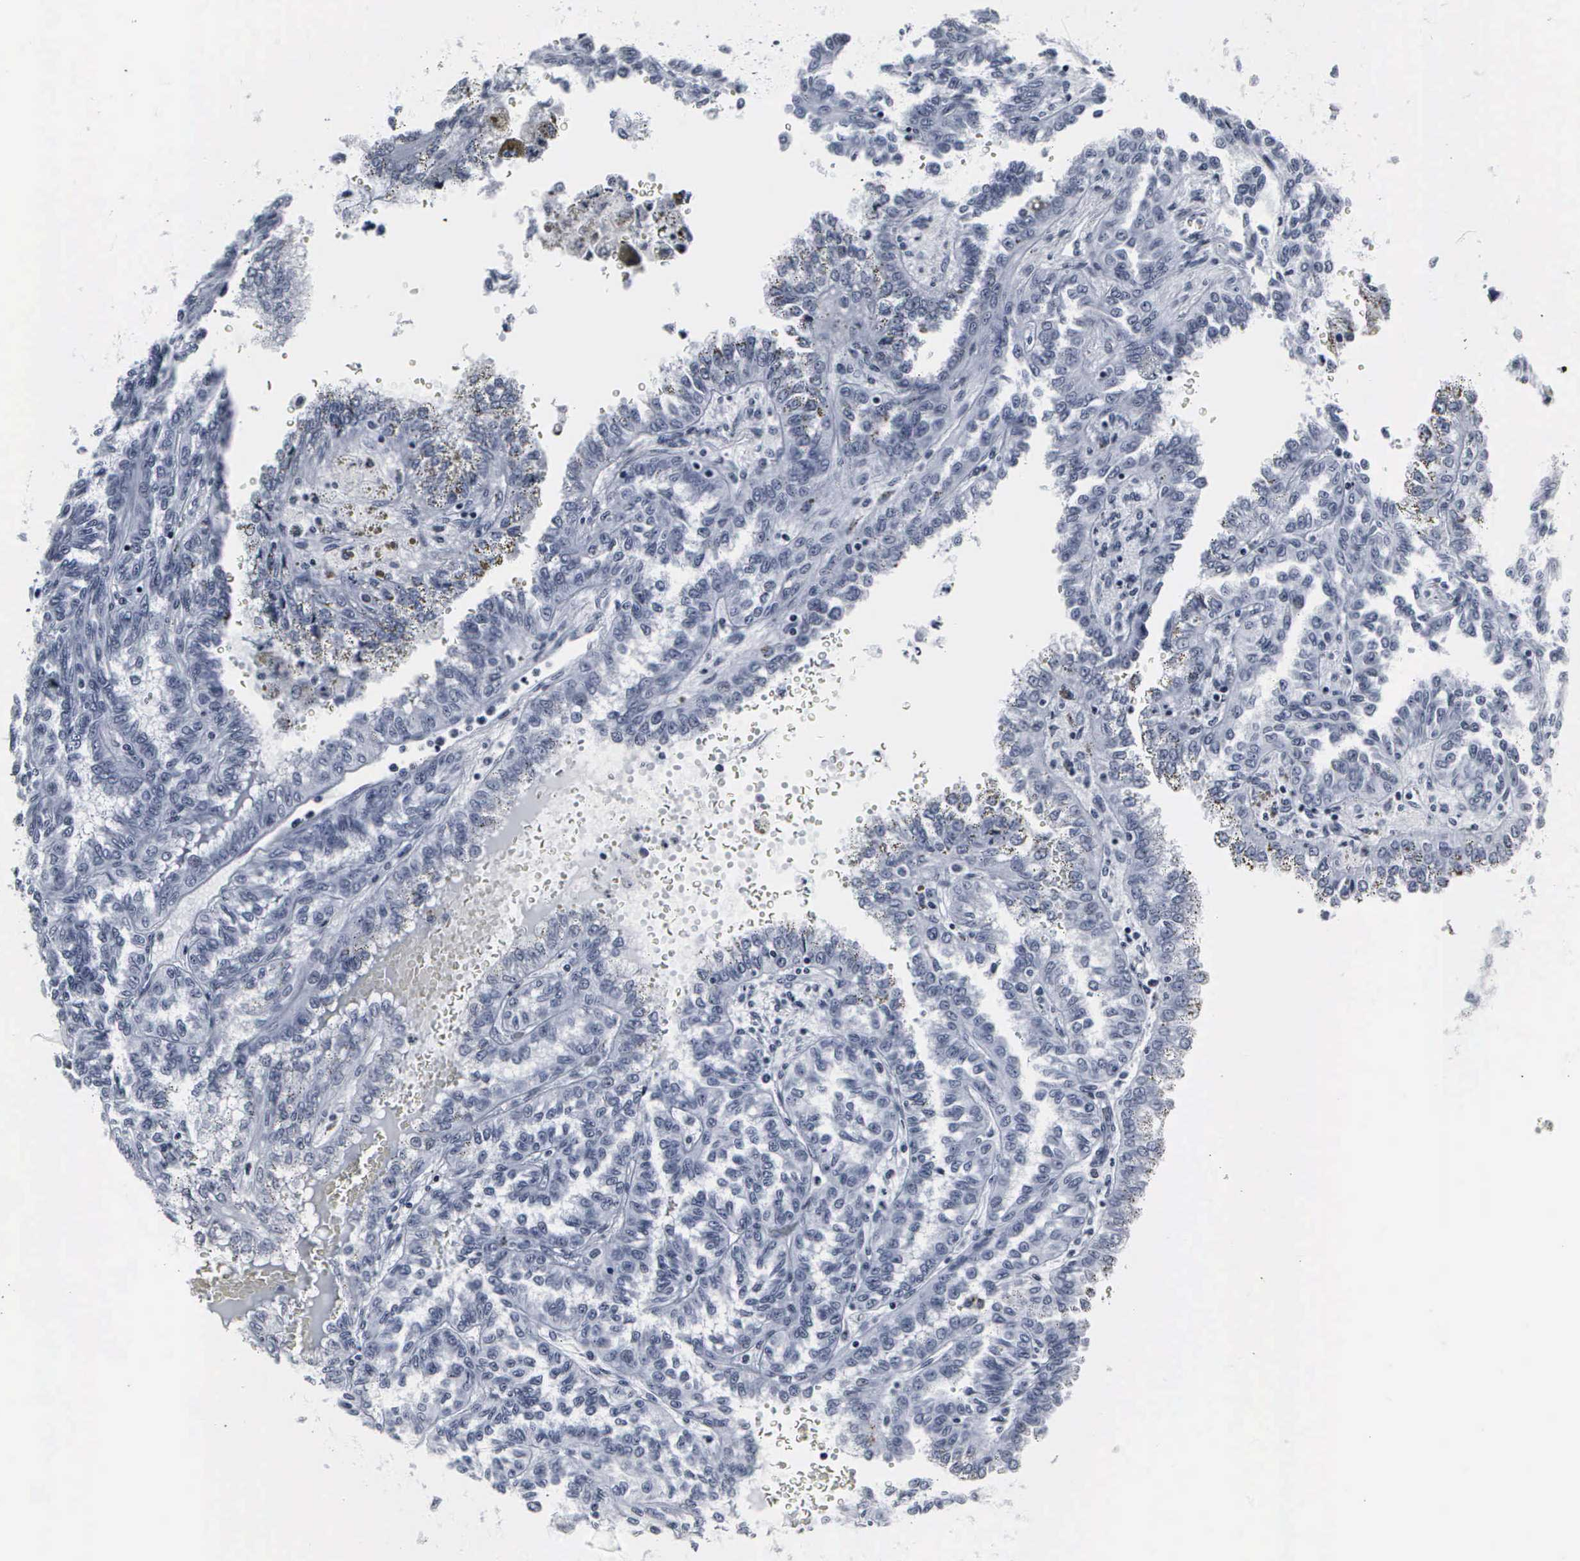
{"staining": {"intensity": "negative", "quantity": "none", "location": "none"}, "tissue": "renal cancer", "cell_type": "Tumor cells", "image_type": "cancer", "snomed": [{"axis": "morphology", "description": "Inflammation, NOS"}, {"axis": "morphology", "description": "Adenocarcinoma, NOS"}, {"axis": "topography", "description": "Kidney"}], "caption": "The image shows no staining of tumor cells in renal adenocarcinoma.", "gene": "DGCR2", "patient": {"sex": "male", "age": 68}}